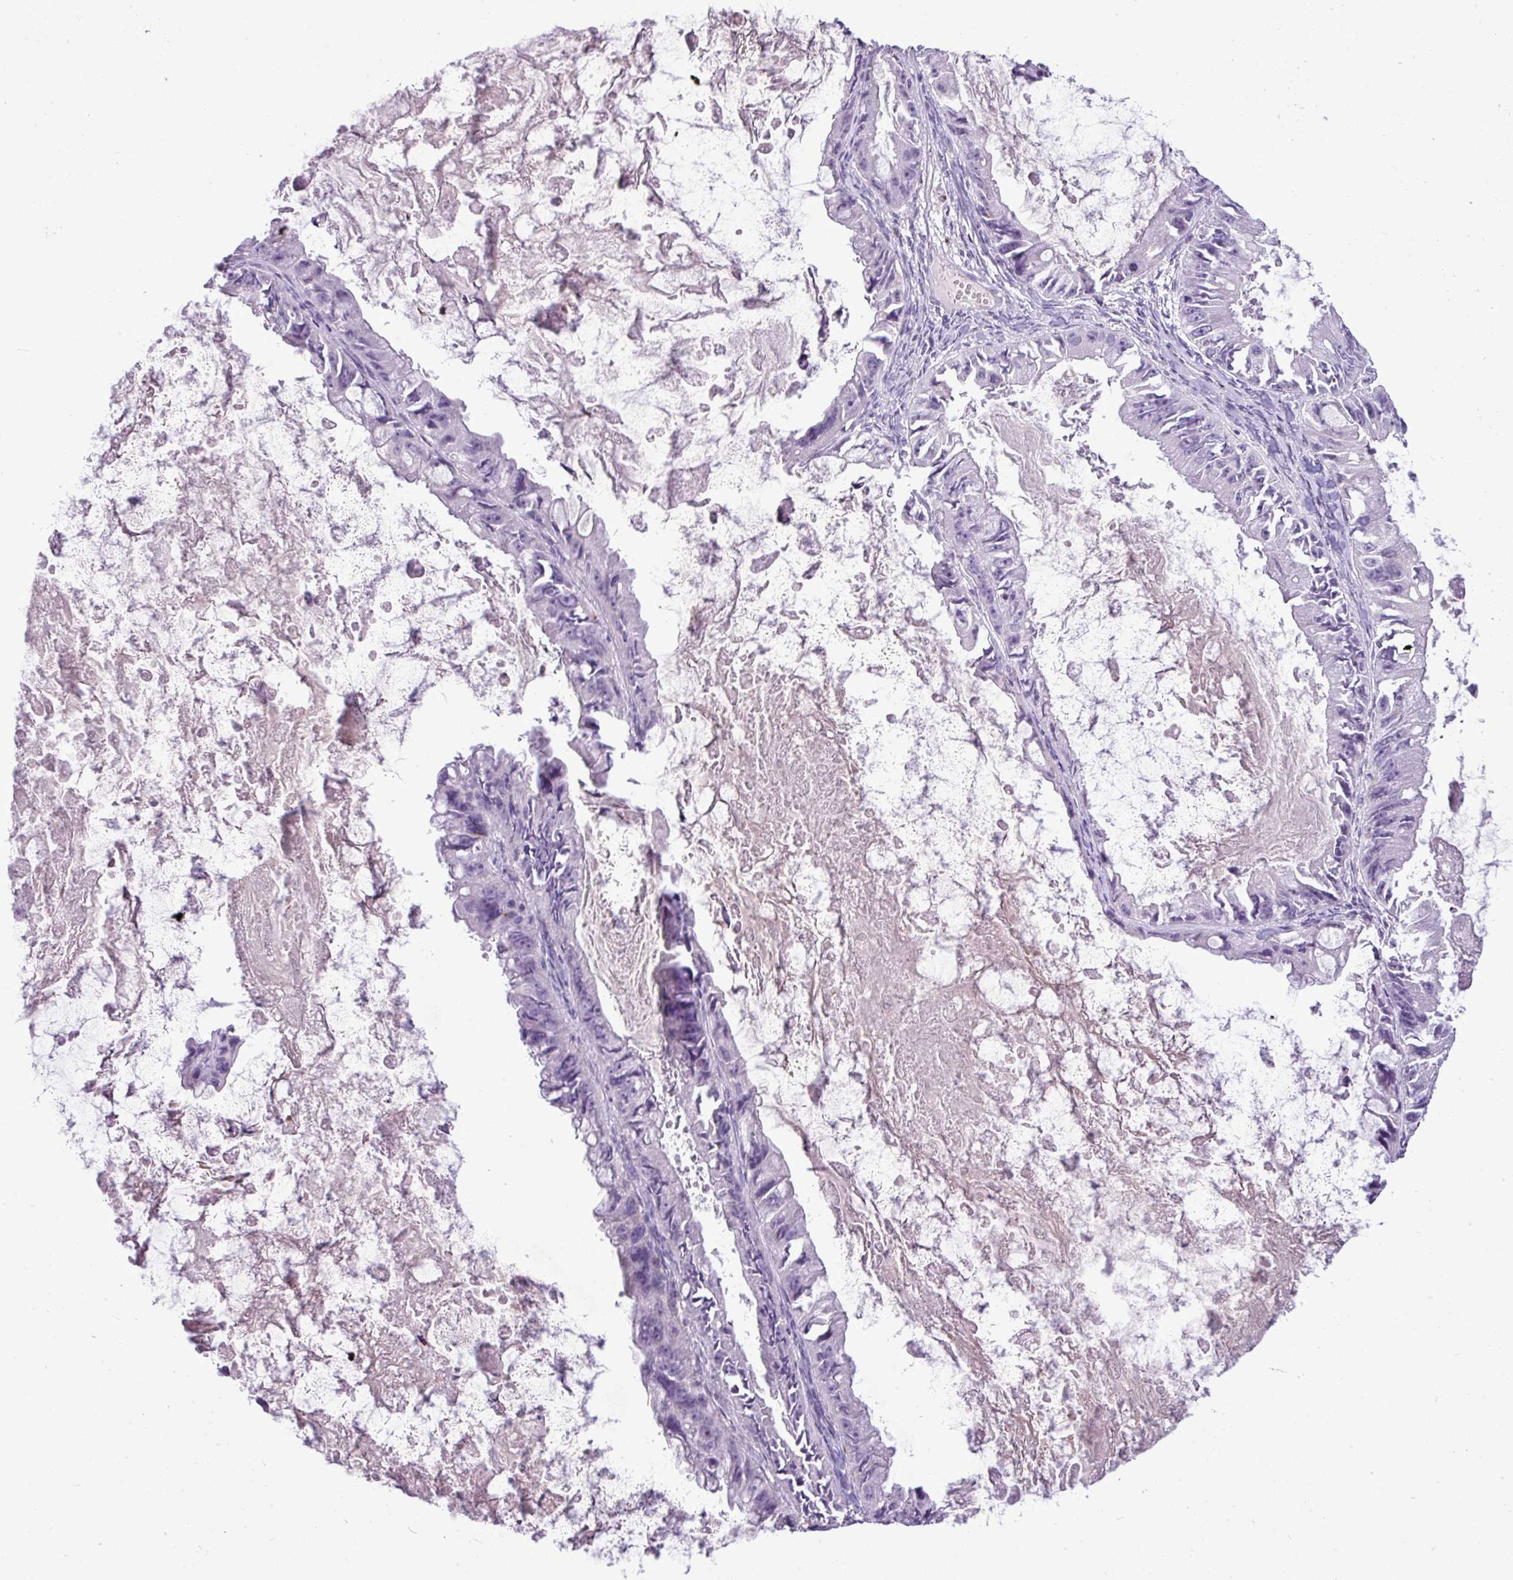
{"staining": {"intensity": "negative", "quantity": "none", "location": "none"}, "tissue": "ovarian cancer", "cell_type": "Tumor cells", "image_type": "cancer", "snomed": [{"axis": "morphology", "description": "Cystadenocarcinoma, mucinous, NOS"}, {"axis": "topography", "description": "Ovary"}], "caption": "Immunohistochemistry micrograph of neoplastic tissue: mucinous cystadenocarcinoma (ovarian) stained with DAB (3,3'-diaminobenzidine) demonstrates no significant protein positivity in tumor cells.", "gene": "FAM43A", "patient": {"sex": "female", "age": 61}}